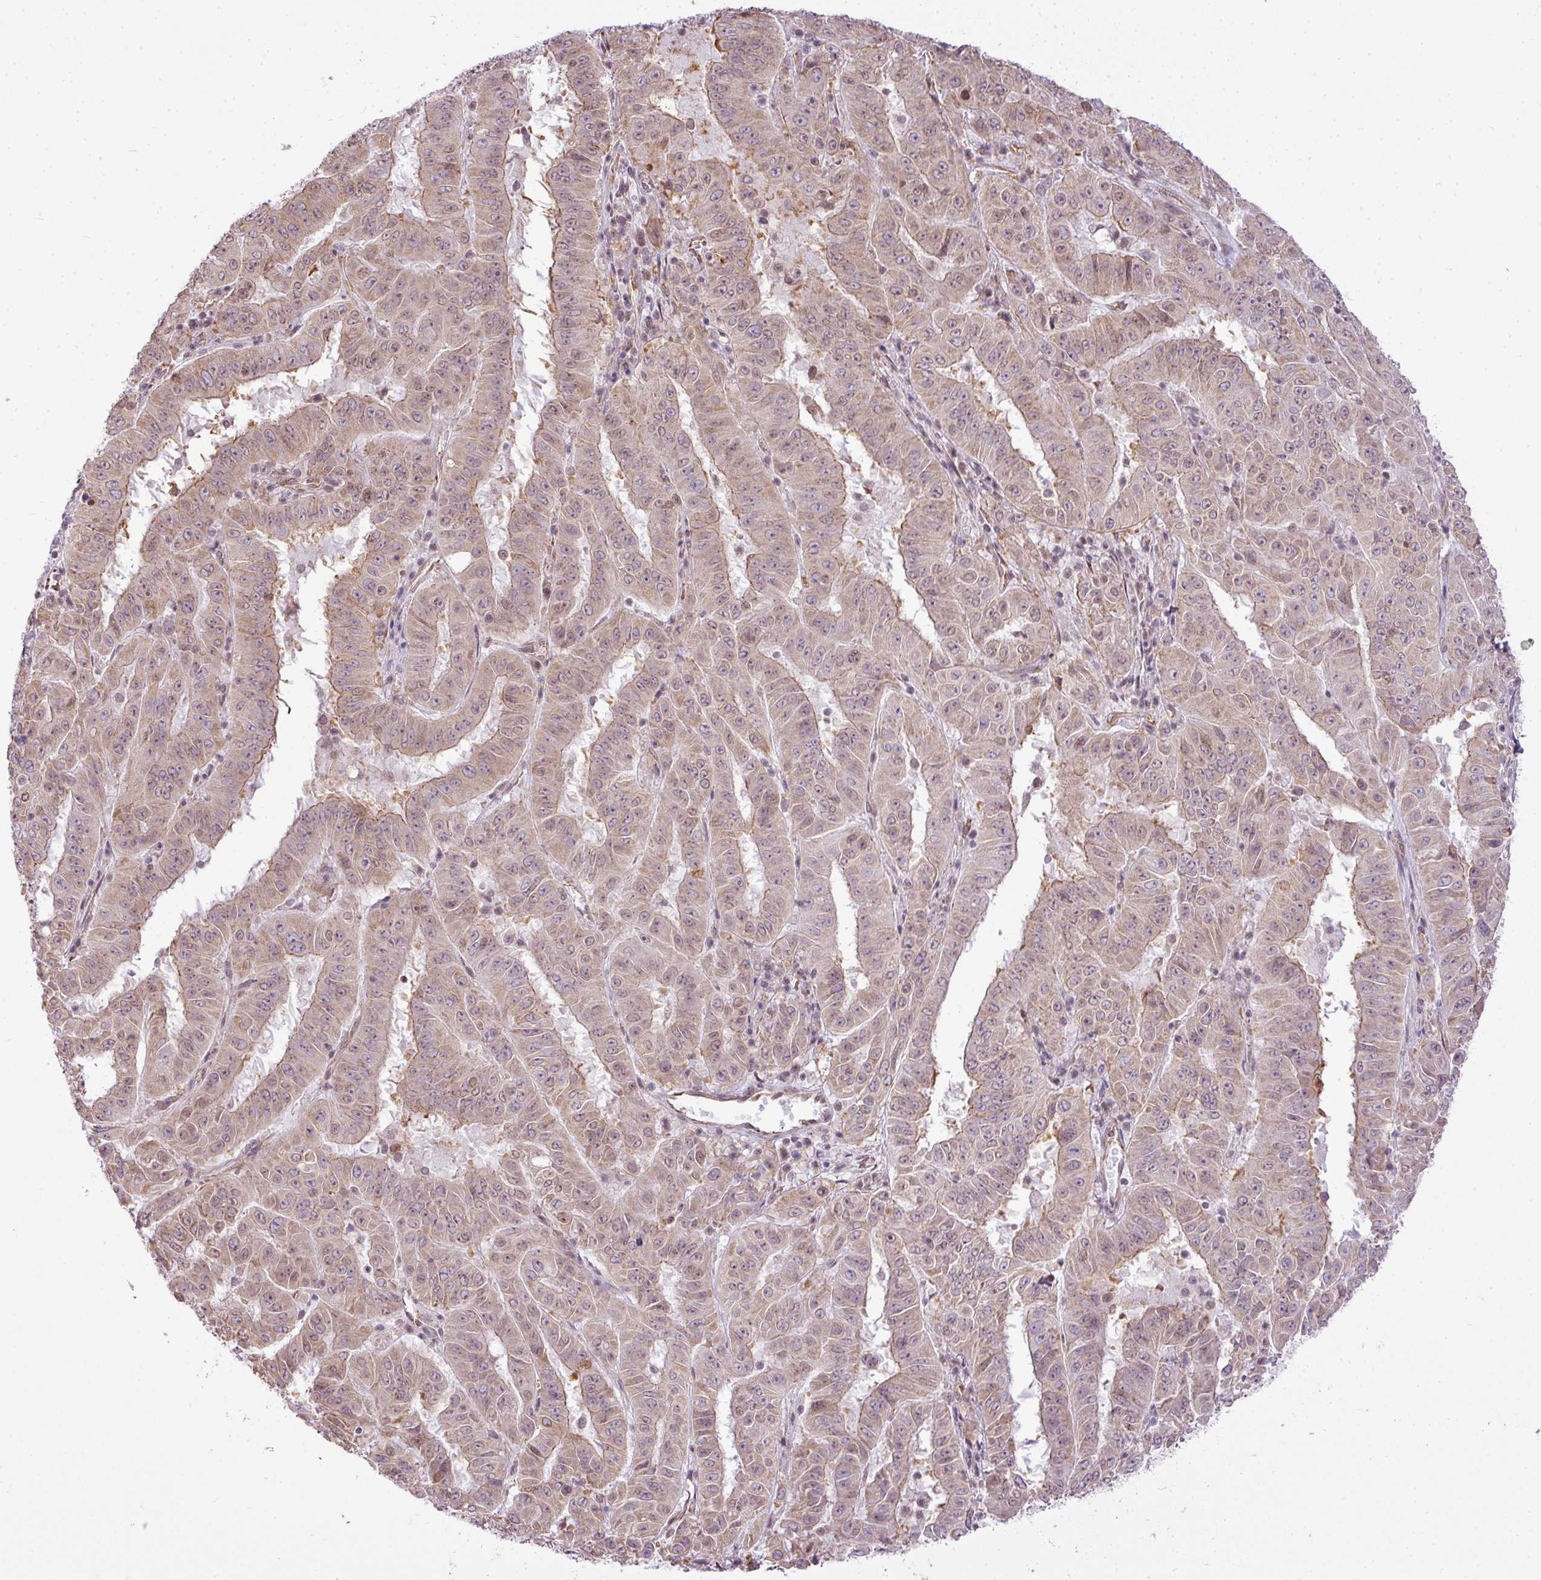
{"staining": {"intensity": "weak", "quantity": "25%-75%", "location": "cytoplasmic/membranous,nuclear"}, "tissue": "pancreatic cancer", "cell_type": "Tumor cells", "image_type": "cancer", "snomed": [{"axis": "morphology", "description": "Adenocarcinoma, NOS"}, {"axis": "topography", "description": "Pancreas"}], "caption": "An image showing weak cytoplasmic/membranous and nuclear positivity in about 25%-75% of tumor cells in adenocarcinoma (pancreatic), as visualized by brown immunohistochemical staining.", "gene": "COX18", "patient": {"sex": "male", "age": 63}}